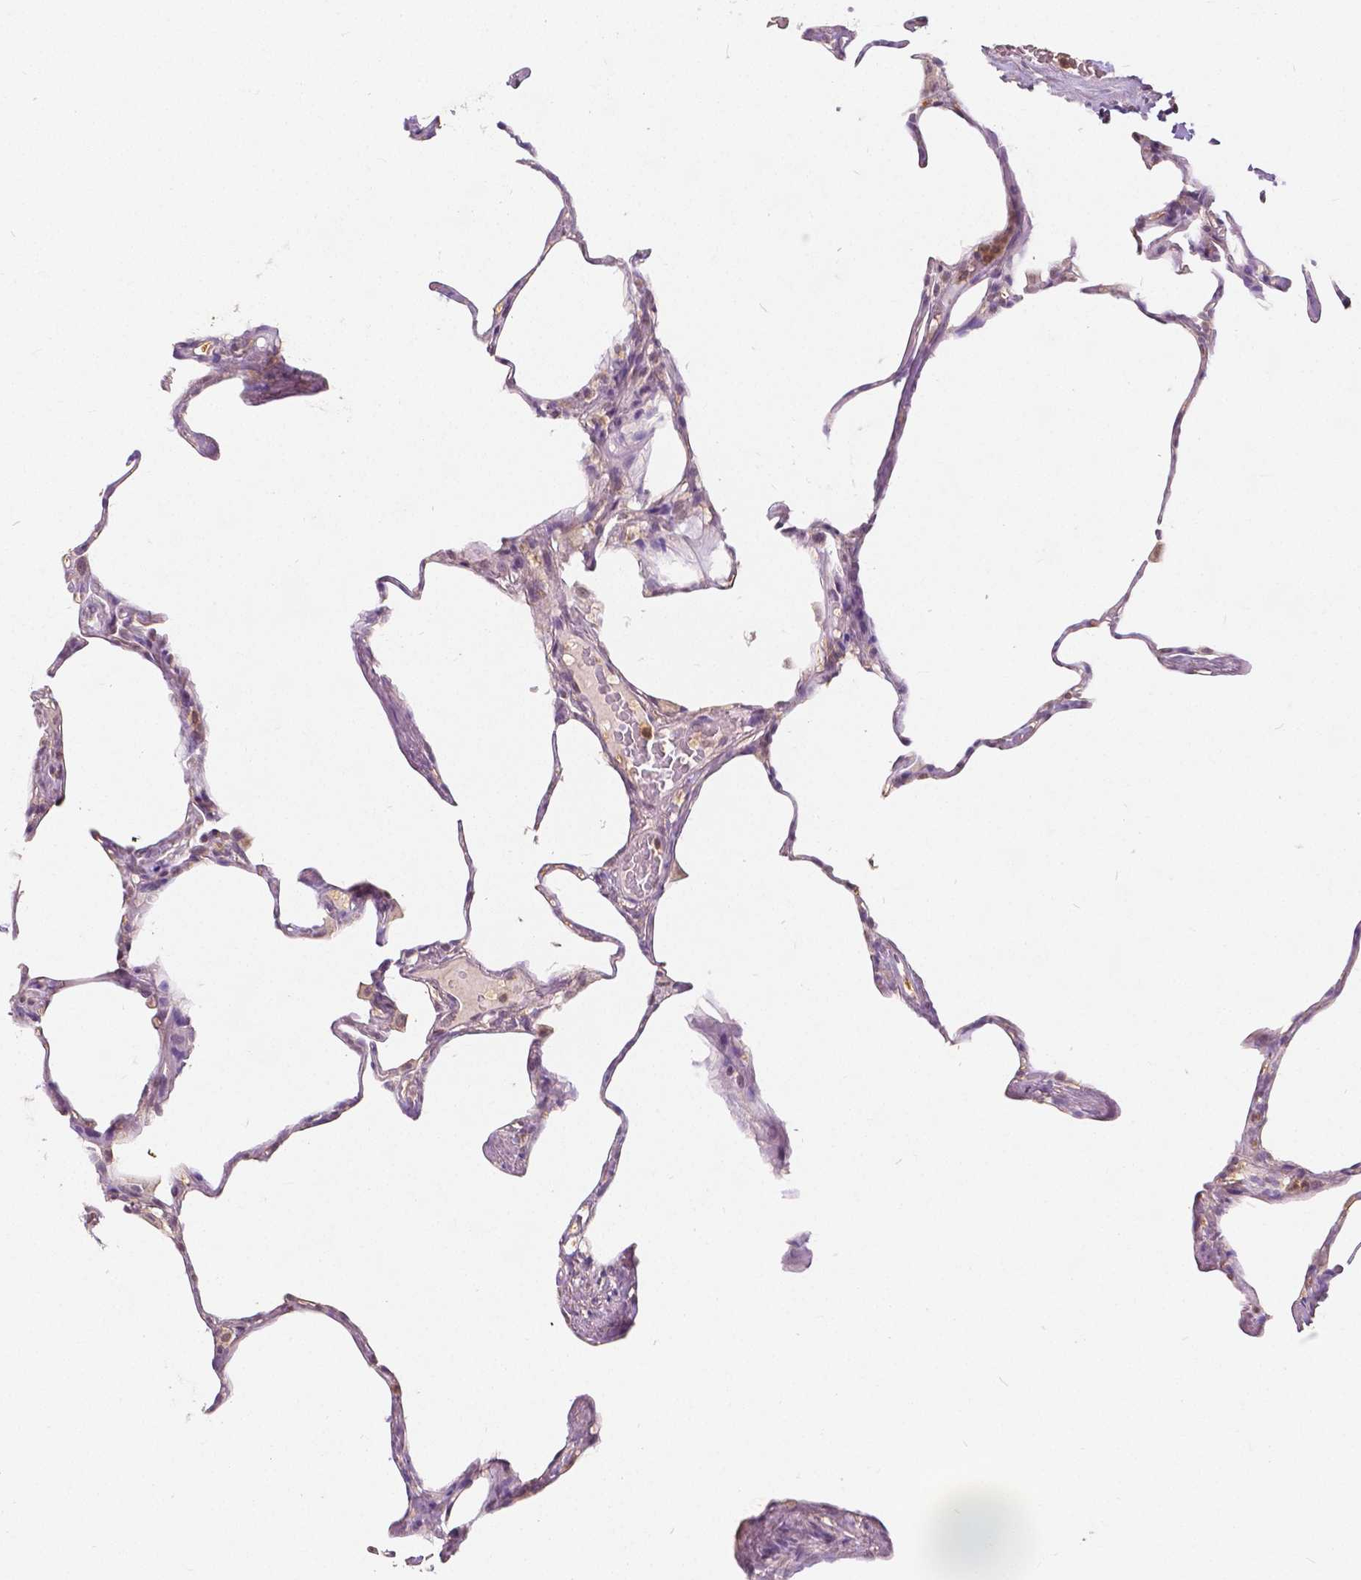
{"staining": {"intensity": "negative", "quantity": "none", "location": "none"}, "tissue": "lung", "cell_type": "Alveolar cells", "image_type": "normal", "snomed": [{"axis": "morphology", "description": "Normal tissue, NOS"}, {"axis": "topography", "description": "Lung"}], "caption": "High power microscopy micrograph of an immunohistochemistry image of normal lung, revealing no significant positivity in alveolar cells. (DAB (3,3'-diaminobenzidine) immunohistochemistry (IHC) visualized using brightfield microscopy, high magnification).", "gene": "NAPRT", "patient": {"sex": "male", "age": 65}}